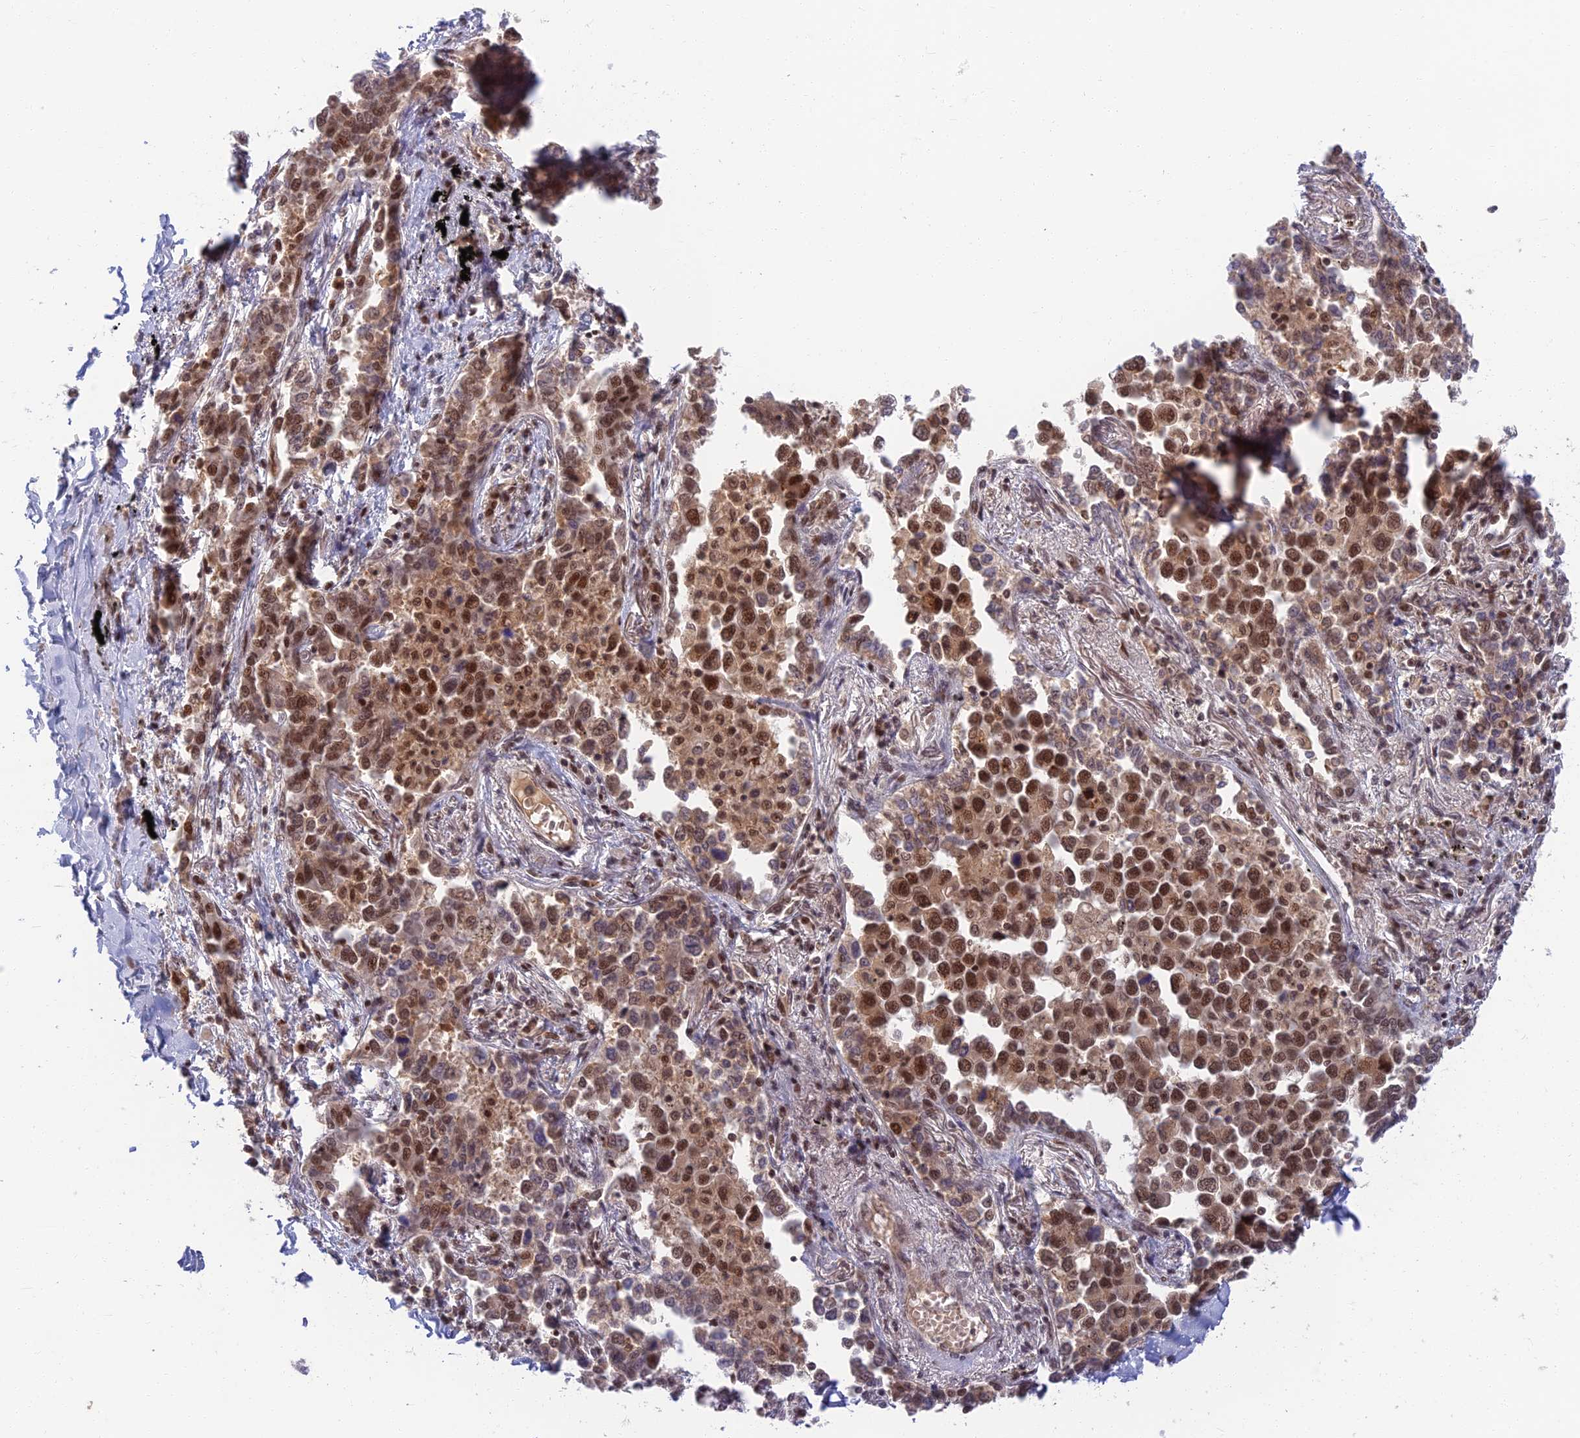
{"staining": {"intensity": "strong", "quantity": ">75%", "location": "cytoplasmic/membranous,nuclear"}, "tissue": "lung cancer", "cell_type": "Tumor cells", "image_type": "cancer", "snomed": [{"axis": "morphology", "description": "Adenocarcinoma, NOS"}, {"axis": "topography", "description": "Lung"}], "caption": "Immunohistochemical staining of human adenocarcinoma (lung) shows strong cytoplasmic/membranous and nuclear protein staining in about >75% of tumor cells. (DAB IHC, brown staining for protein, blue staining for nuclei).", "gene": "TCEA2", "patient": {"sex": "male", "age": 67}}